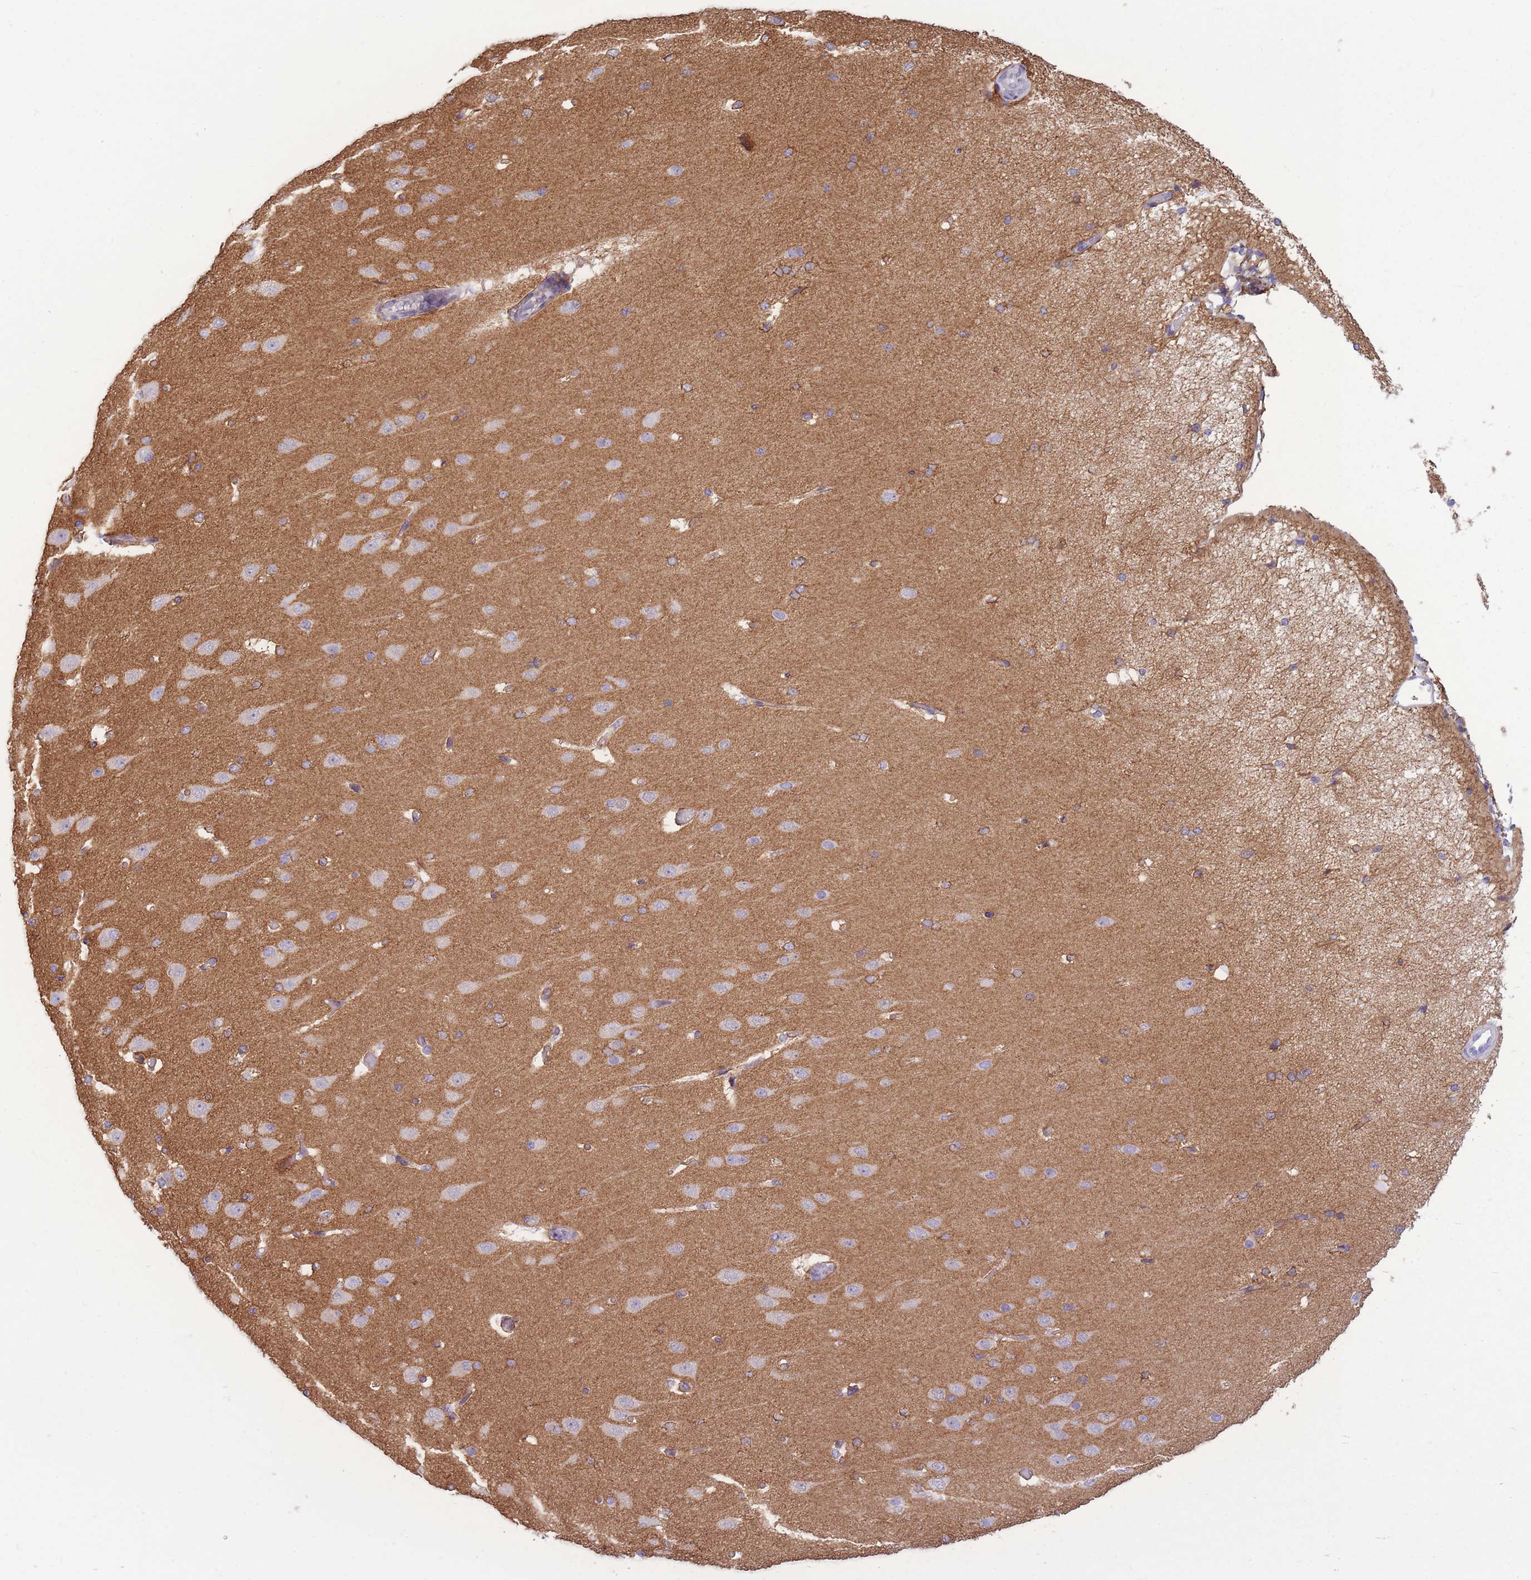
{"staining": {"intensity": "weak", "quantity": "25%-75%", "location": "cytoplasmic/membranous"}, "tissue": "cerebral cortex", "cell_type": "Endothelial cells", "image_type": "normal", "snomed": [{"axis": "morphology", "description": "Normal tissue, NOS"}, {"axis": "morphology", "description": "Inflammation, NOS"}, {"axis": "topography", "description": "Cerebral cortex"}], "caption": "Benign cerebral cortex was stained to show a protein in brown. There is low levels of weak cytoplasmic/membranous positivity in approximately 25%-75% of endothelial cells.", "gene": "ADD1", "patient": {"sex": "male", "age": 6}}